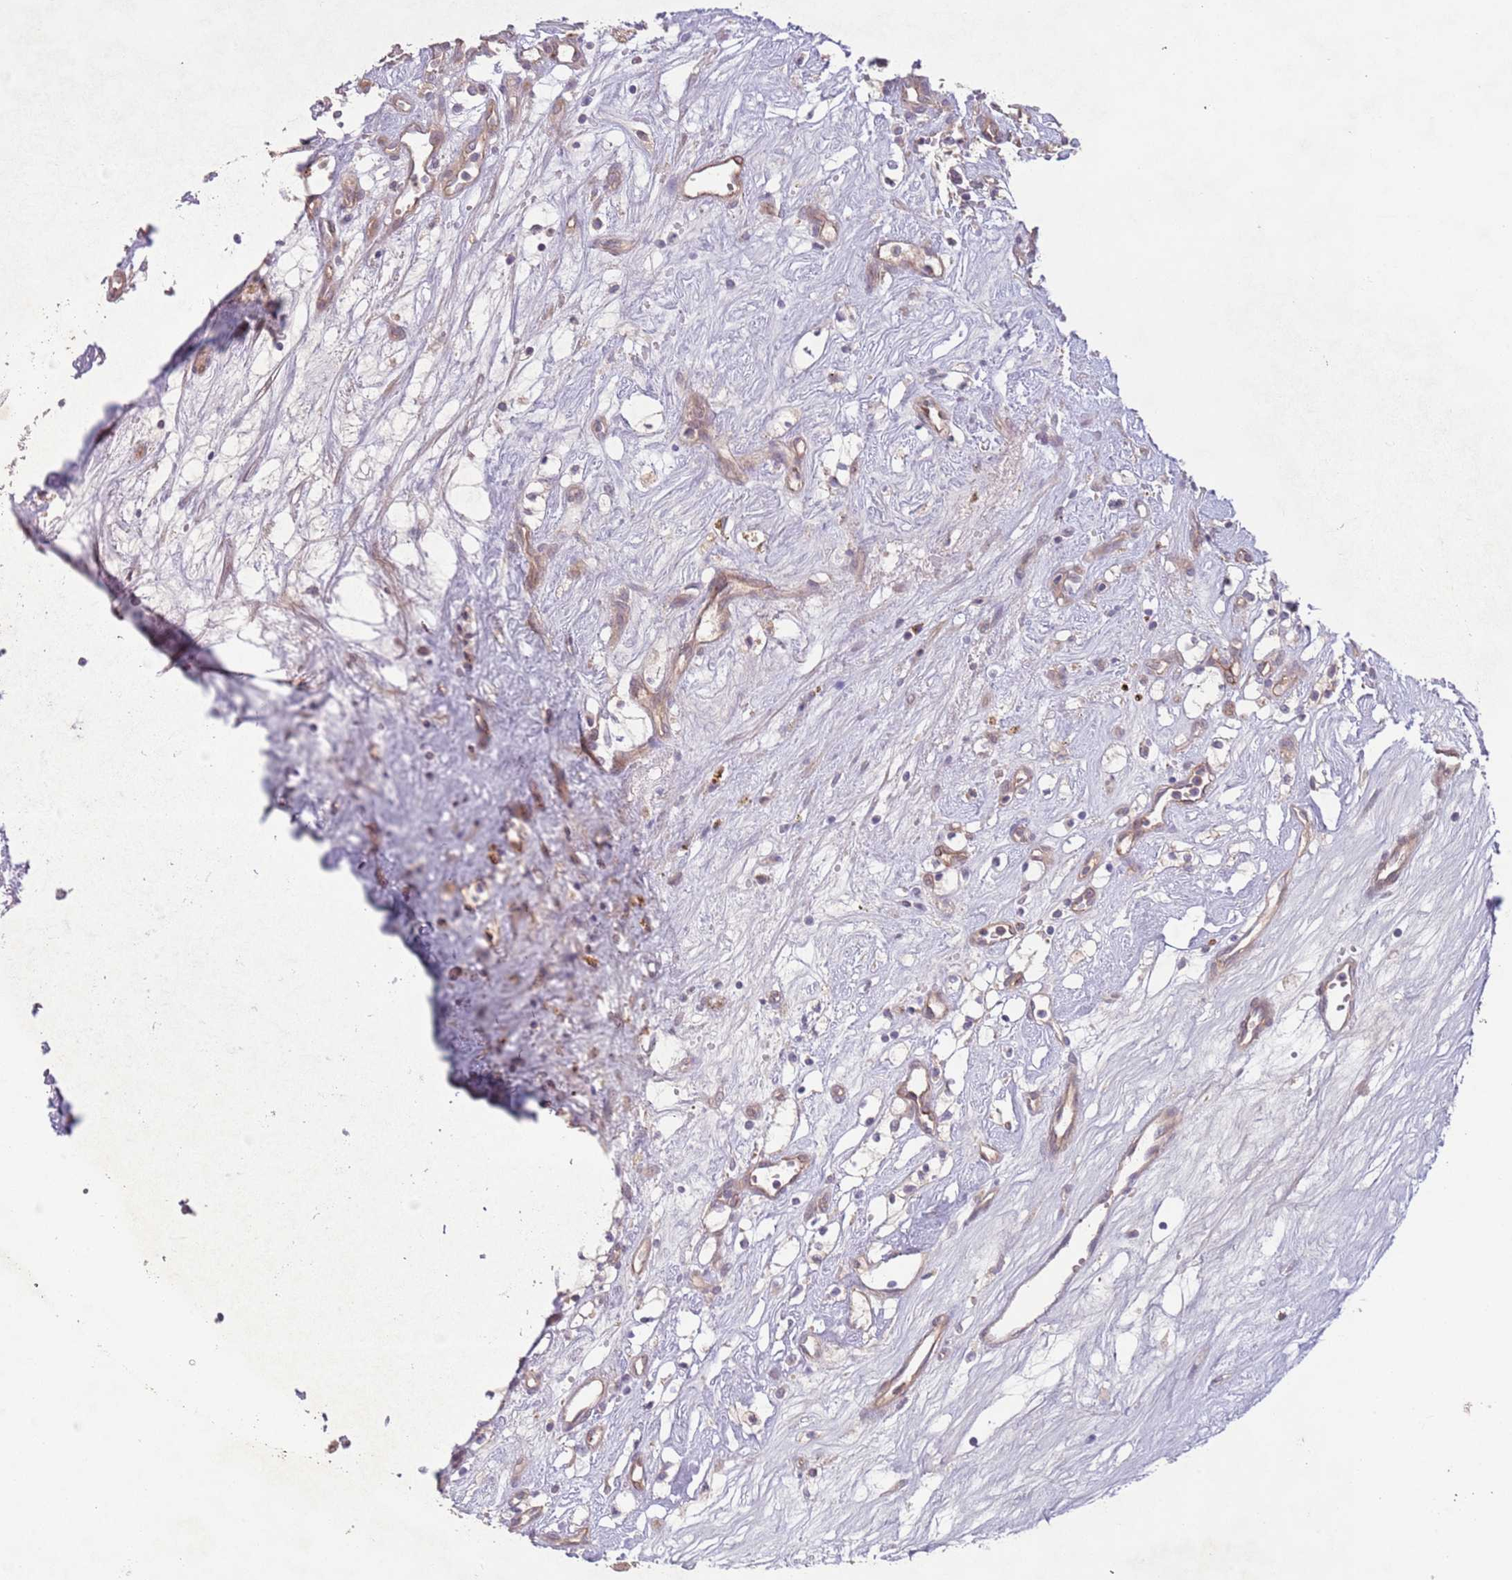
{"staining": {"intensity": "negative", "quantity": "none", "location": "none"}, "tissue": "renal cancer", "cell_type": "Tumor cells", "image_type": "cancer", "snomed": [{"axis": "morphology", "description": "Adenocarcinoma, NOS"}, {"axis": "topography", "description": "Kidney"}], "caption": "Renal cancer stained for a protein using IHC reveals no expression tumor cells.", "gene": "SAV1", "patient": {"sex": "male", "age": 59}}